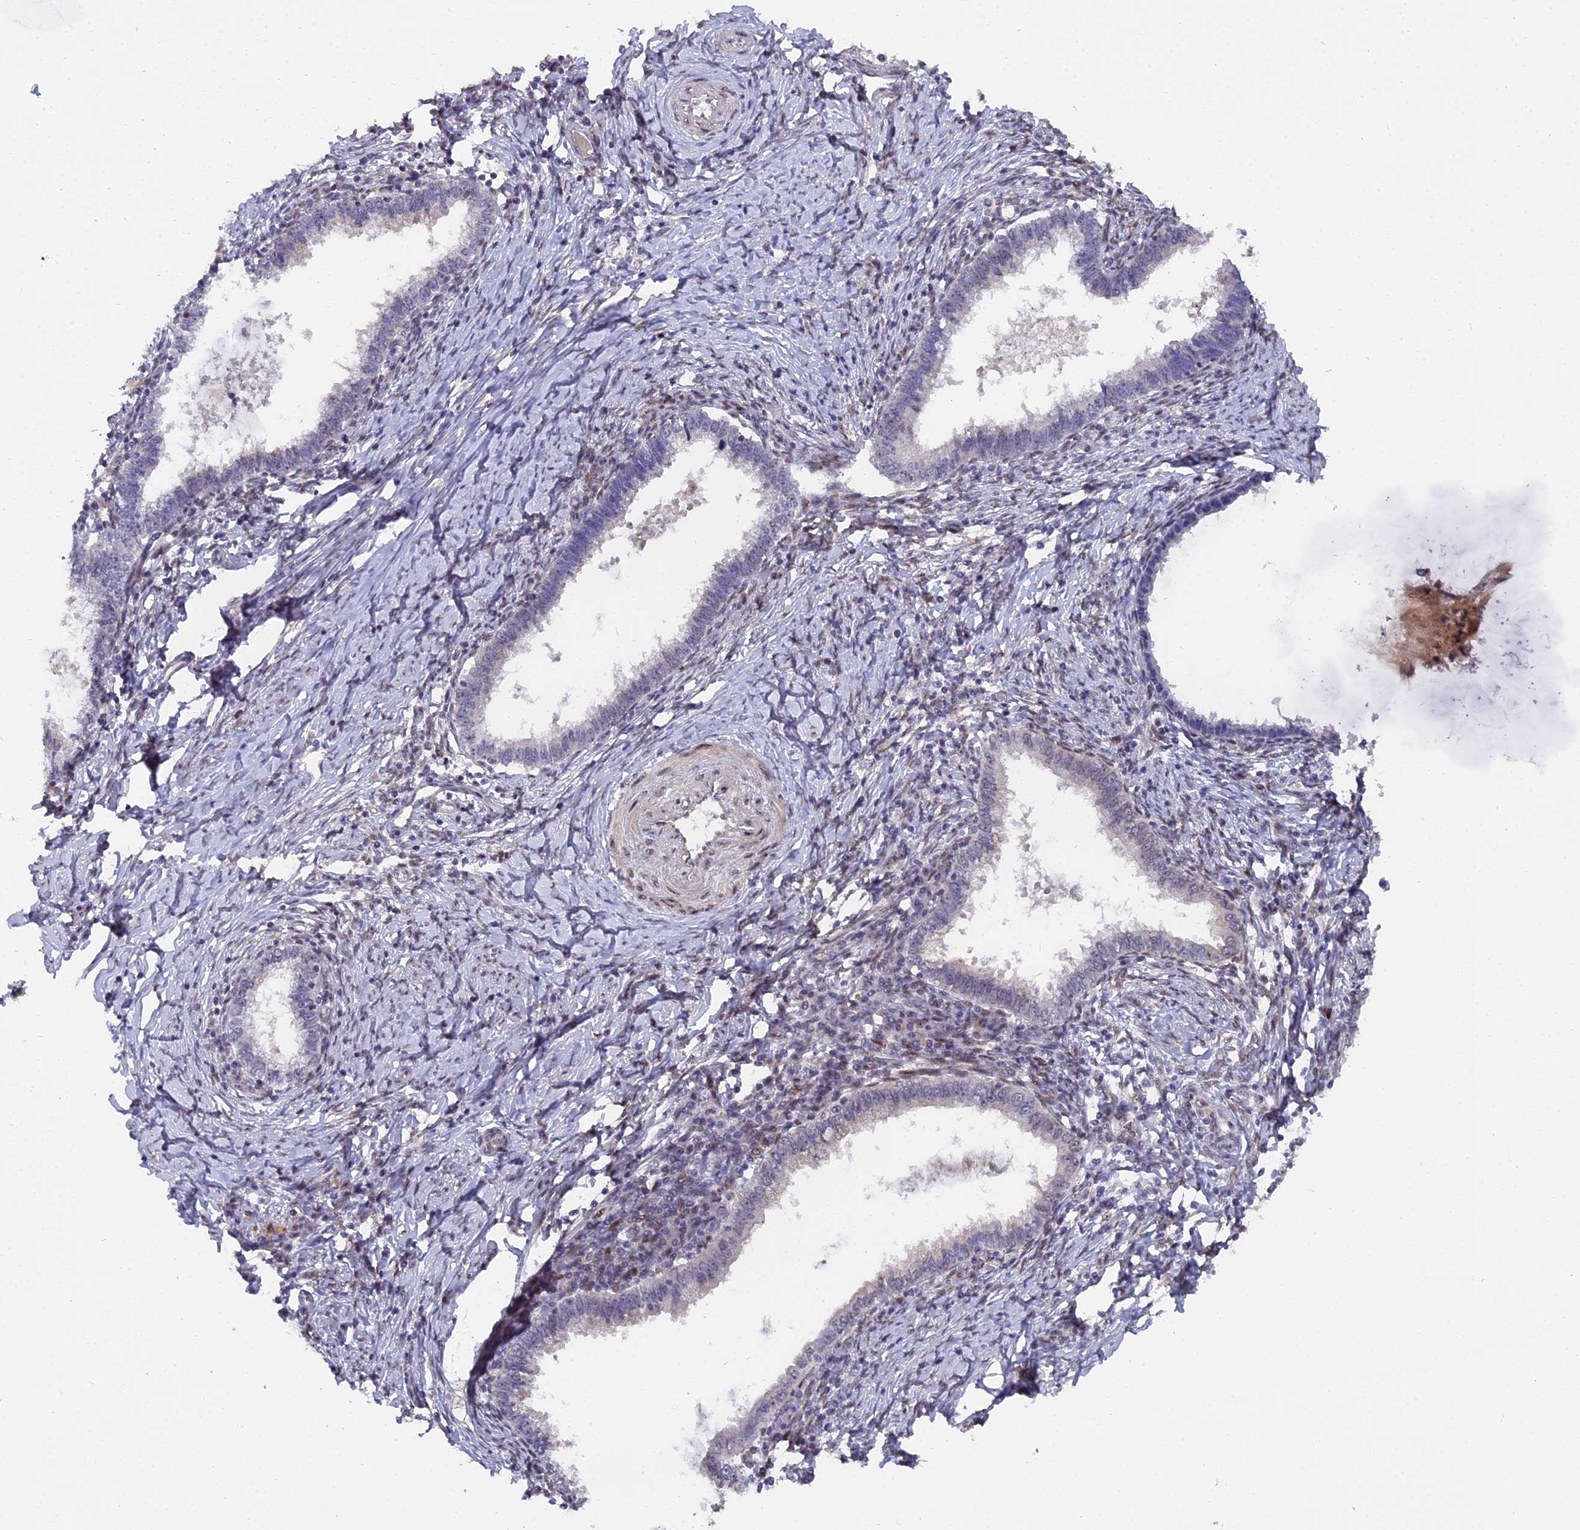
{"staining": {"intensity": "negative", "quantity": "none", "location": "none"}, "tissue": "cervical cancer", "cell_type": "Tumor cells", "image_type": "cancer", "snomed": [{"axis": "morphology", "description": "Adenocarcinoma, NOS"}, {"axis": "topography", "description": "Cervix"}], "caption": "Immunohistochemistry image of cervical cancer stained for a protein (brown), which demonstrates no expression in tumor cells.", "gene": "PYGO1", "patient": {"sex": "female", "age": 36}}